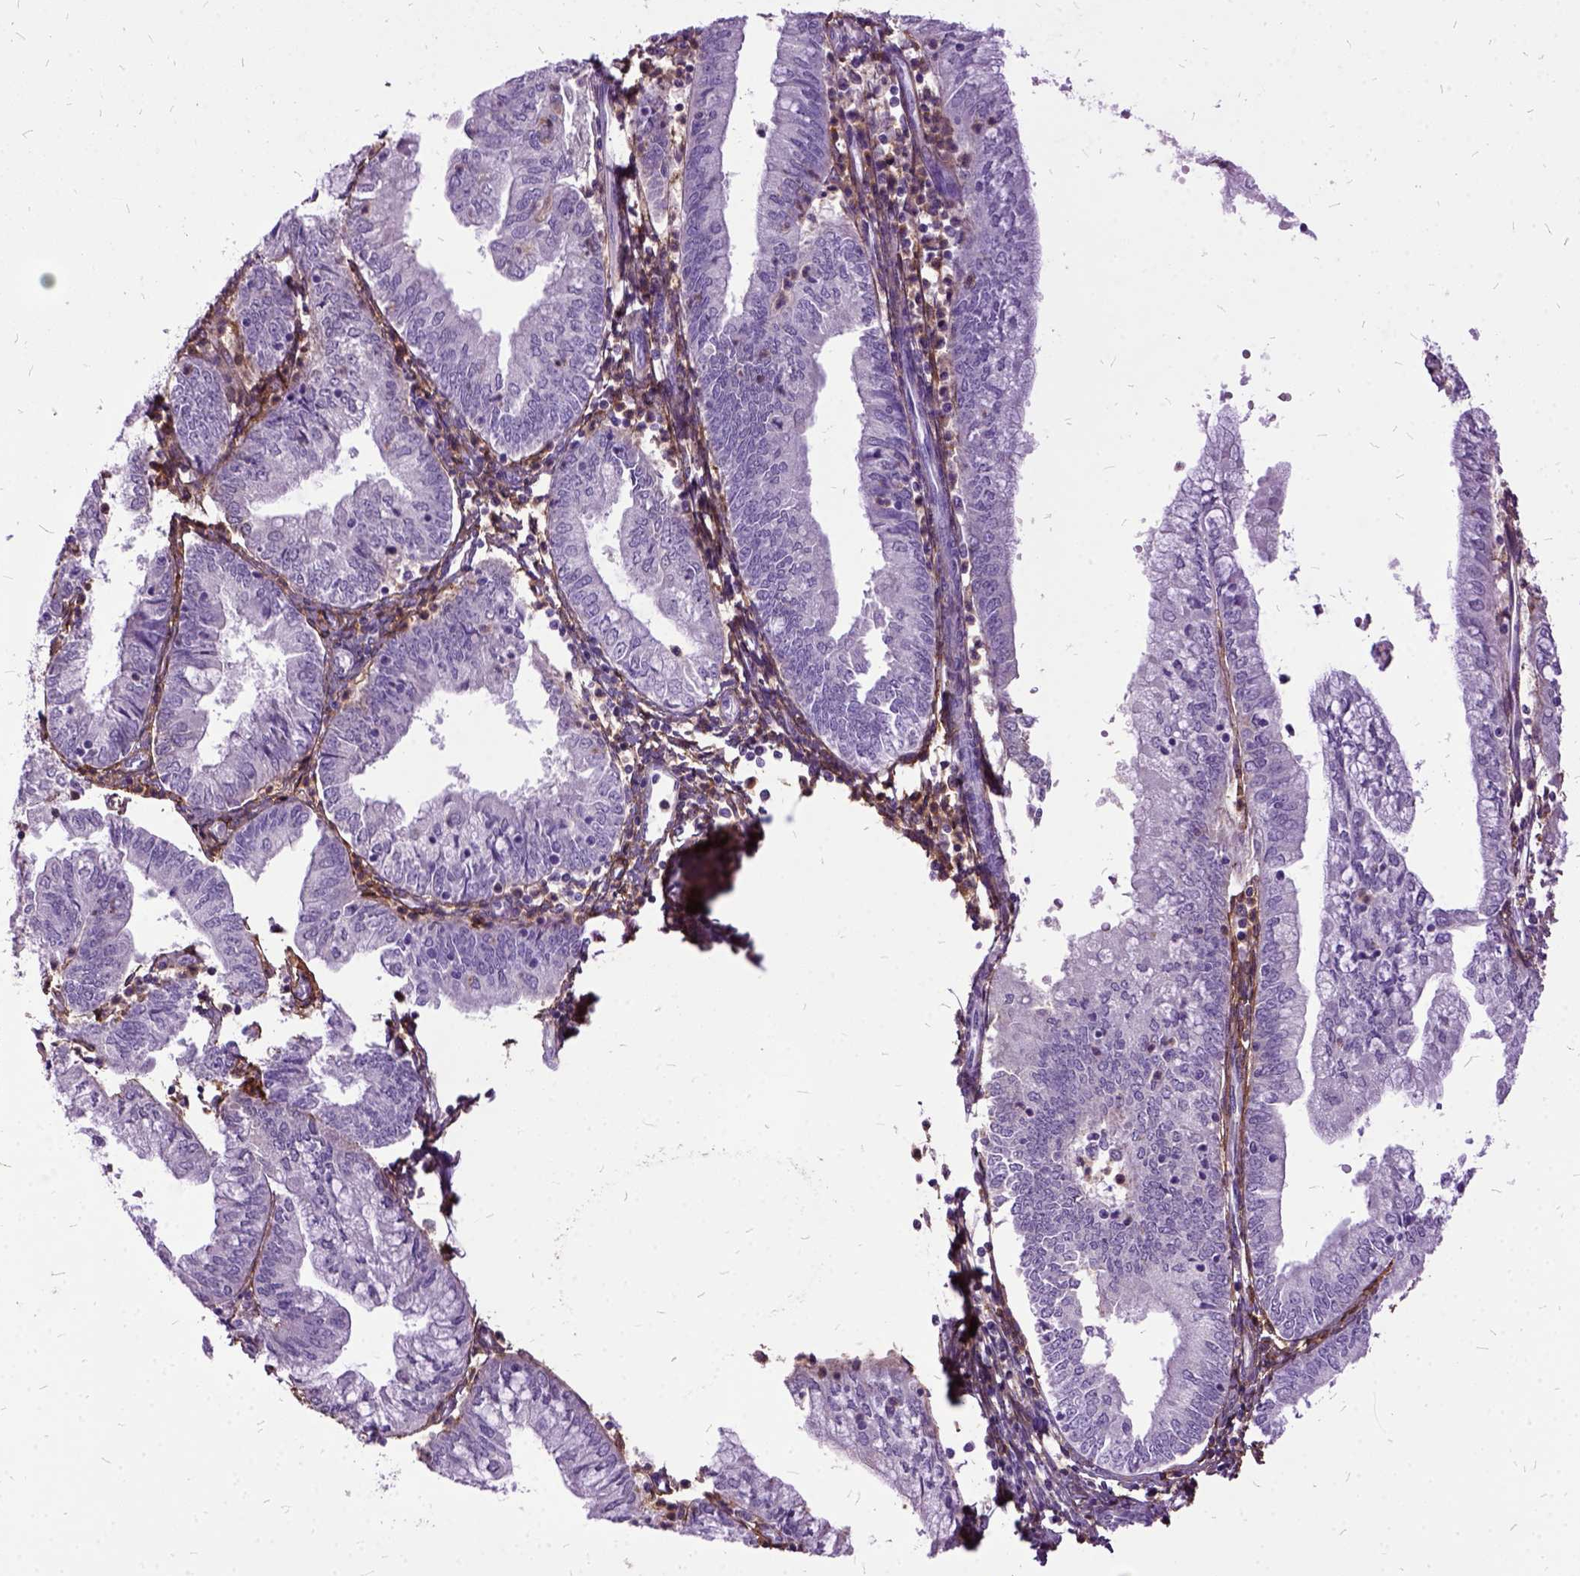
{"staining": {"intensity": "negative", "quantity": "none", "location": "none"}, "tissue": "endometrial cancer", "cell_type": "Tumor cells", "image_type": "cancer", "snomed": [{"axis": "morphology", "description": "Adenocarcinoma, NOS"}, {"axis": "topography", "description": "Endometrium"}], "caption": "Immunohistochemistry (IHC) of adenocarcinoma (endometrial) reveals no staining in tumor cells.", "gene": "MME", "patient": {"sex": "female", "age": 55}}